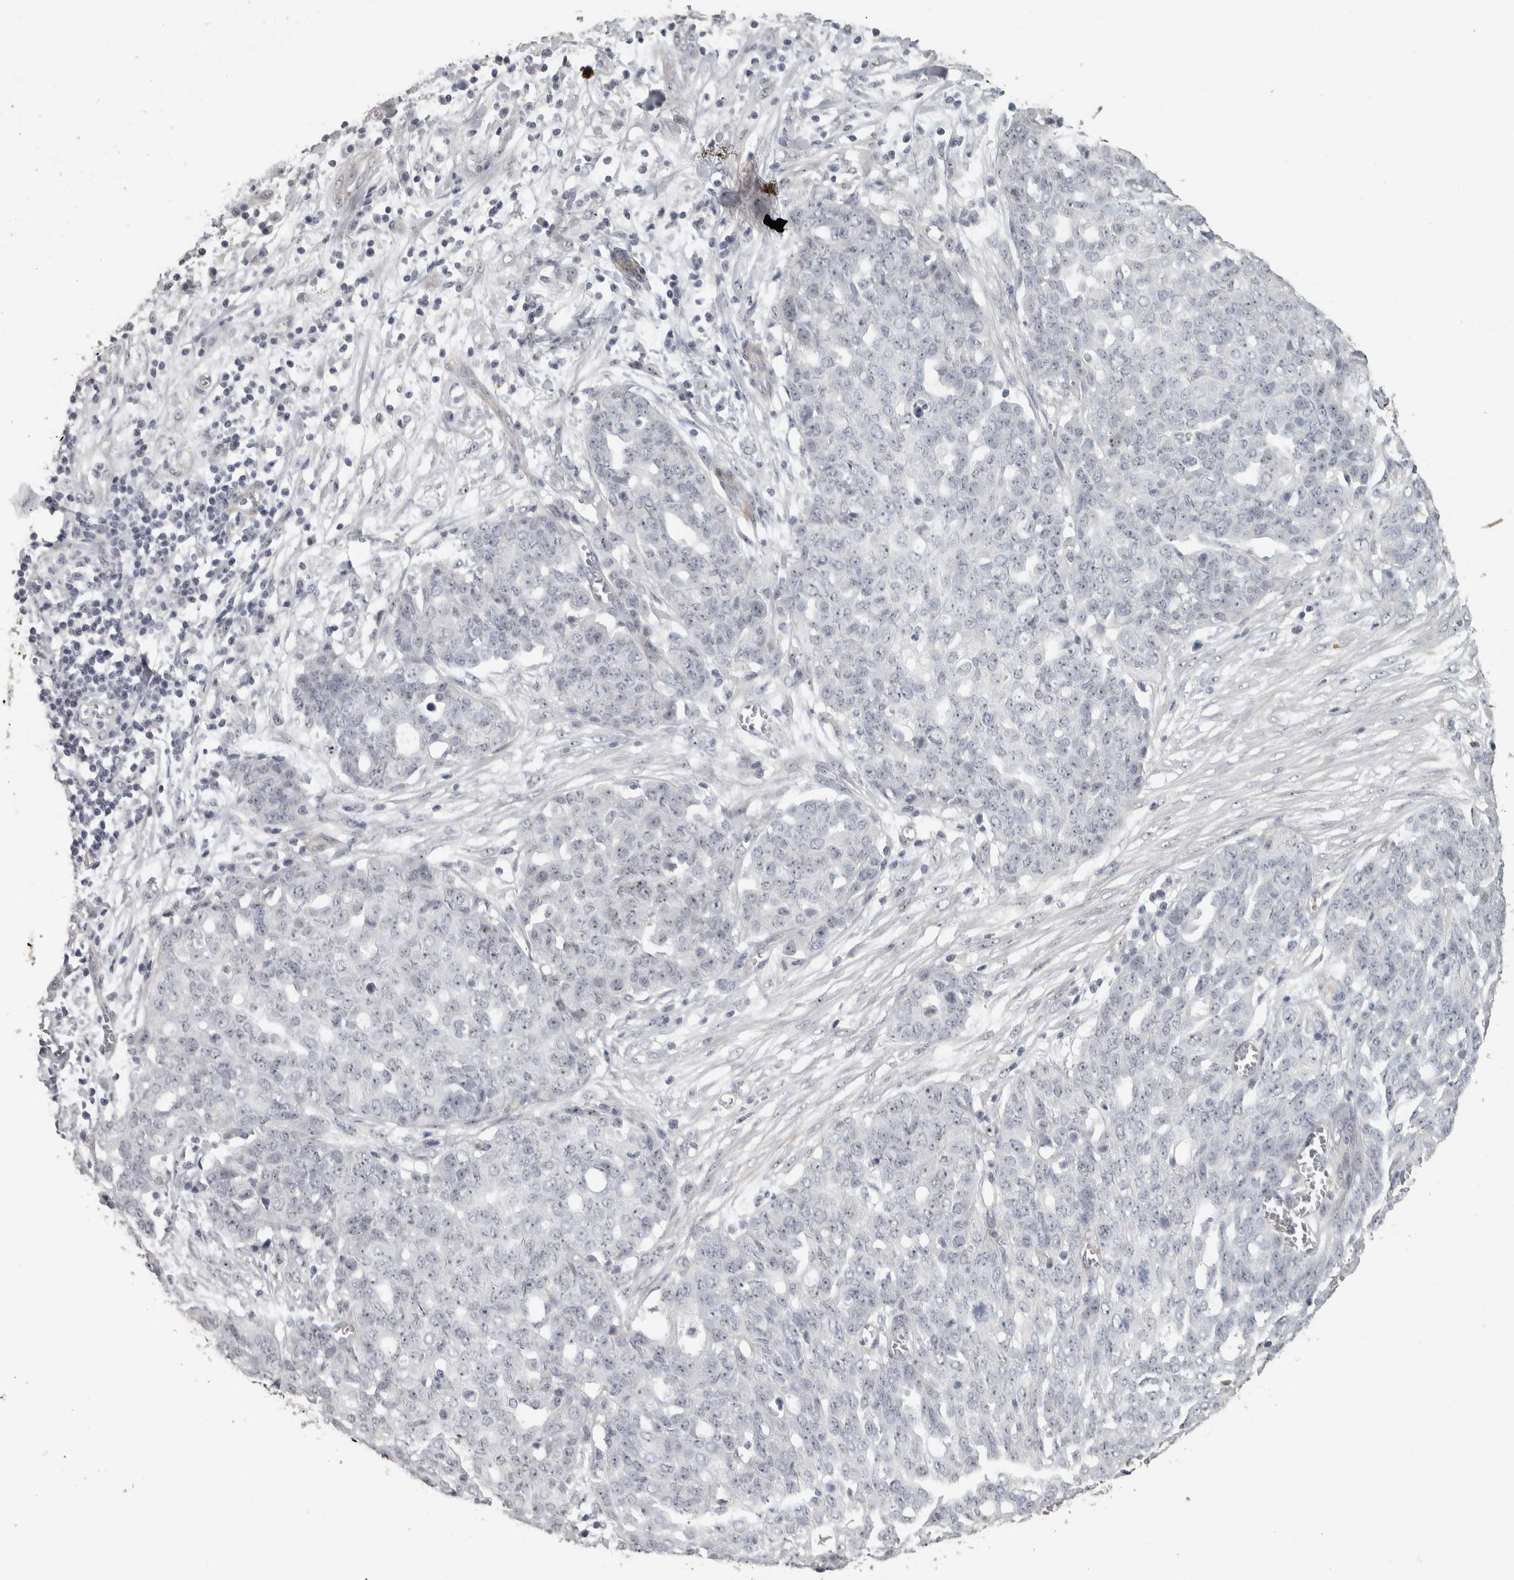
{"staining": {"intensity": "negative", "quantity": "none", "location": "none"}, "tissue": "ovarian cancer", "cell_type": "Tumor cells", "image_type": "cancer", "snomed": [{"axis": "morphology", "description": "Cystadenocarcinoma, serous, NOS"}, {"axis": "topography", "description": "Soft tissue"}, {"axis": "topography", "description": "Ovary"}], "caption": "Tumor cells are negative for brown protein staining in ovarian serous cystadenocarcinoma.", "gene": "DCAF10", "patient": {"sex": "female", "age": 57}}